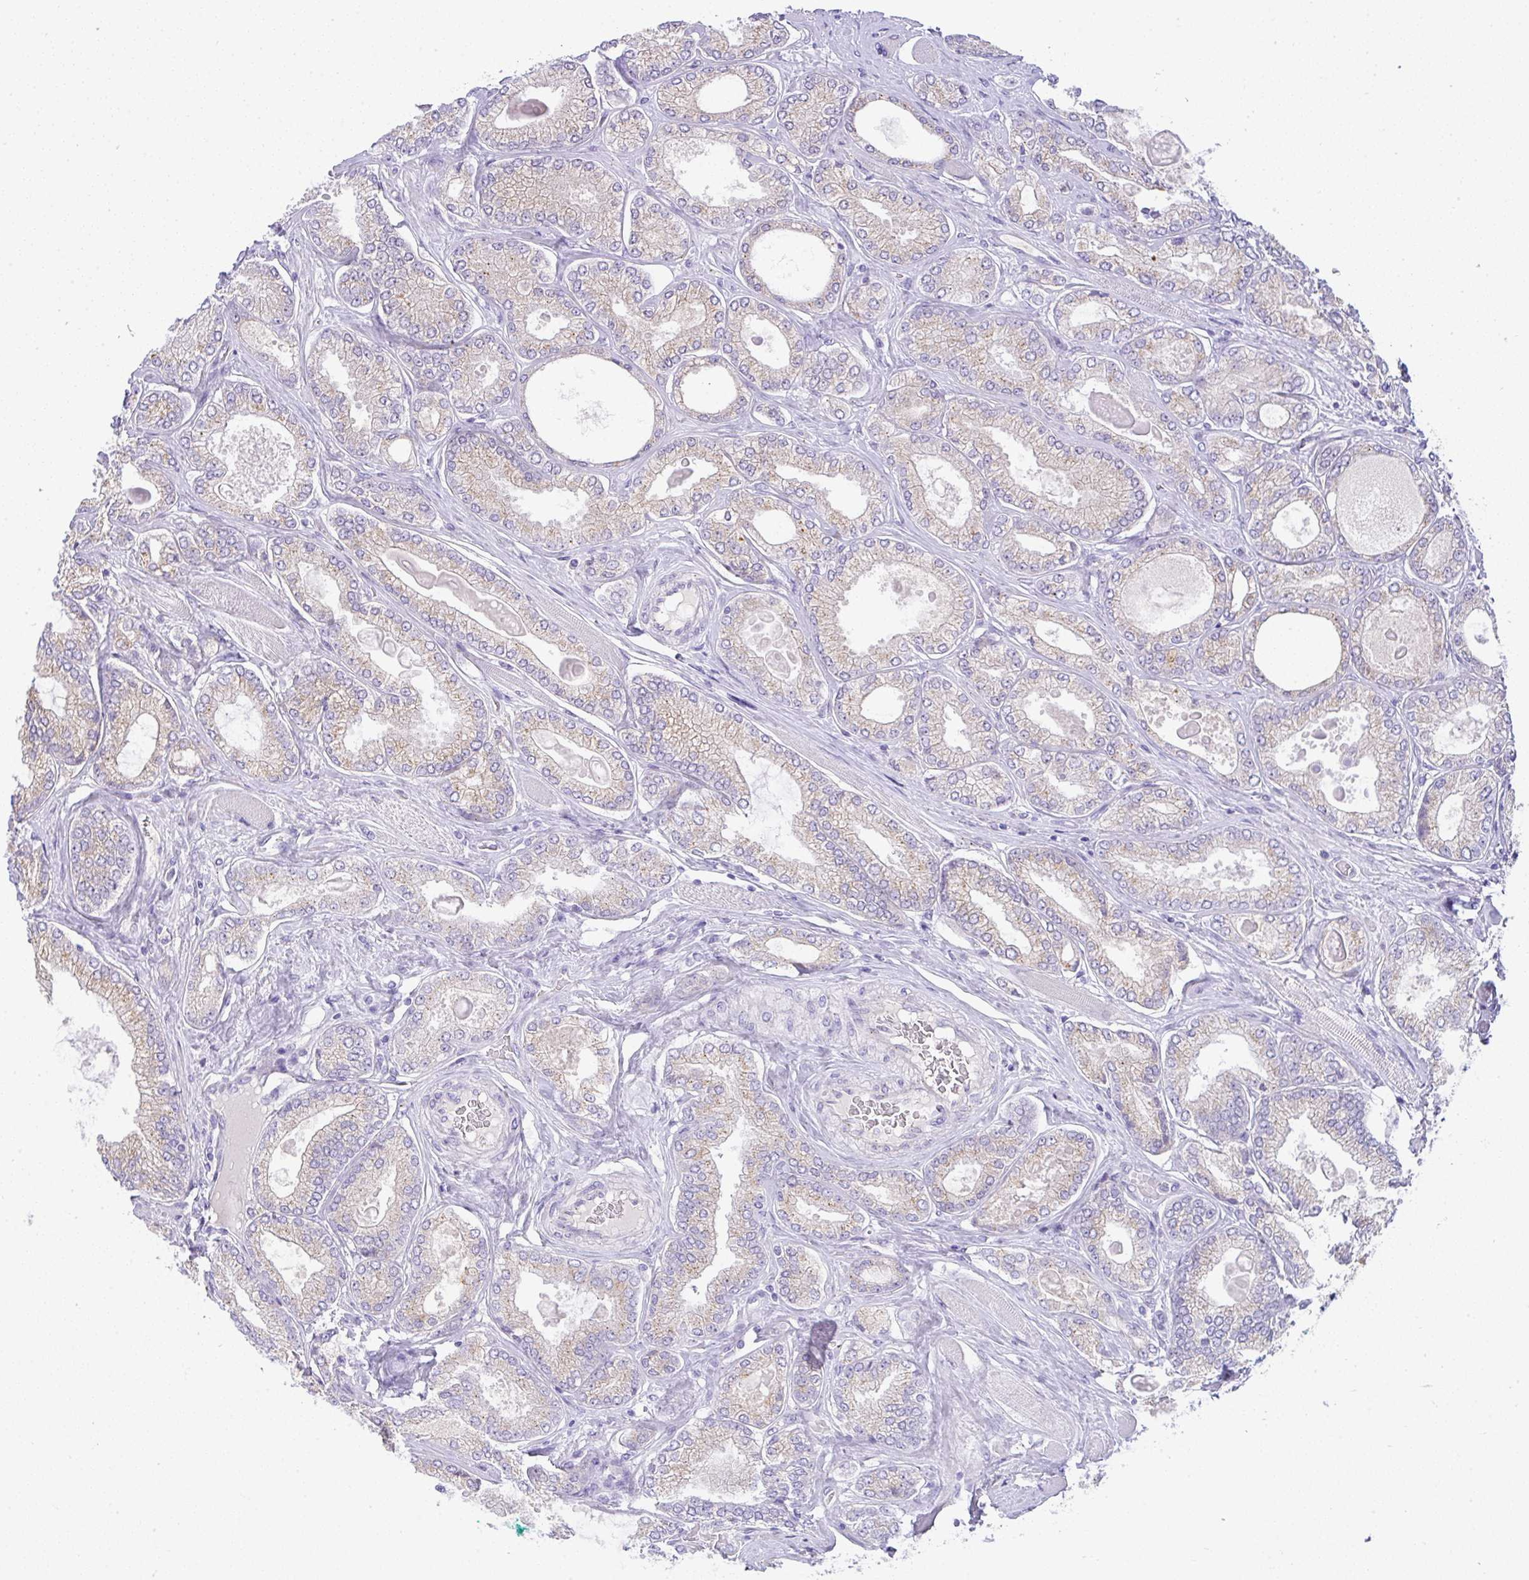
{"staining": {"intensity": "weak", "quantity": "25%-75%", "location": "cytoplasmic/membranous"}, "tissue": "prostate cancer", "cell_type": "Tumor cells", "image_type": "cancer", "snomed": [{"axis": "morphology", "description": "Adenocarcinoma, High grade"}, {"axis": "topography", "description": "Prostate"}], "caption": "Protein staining of prostate cancer tissue shows weak cytoplasmic/membranous positivity in about 25%-75% of tumor cells.", "gene": "FAM177A1", "patient": {"sex": "male", "age": 68}}